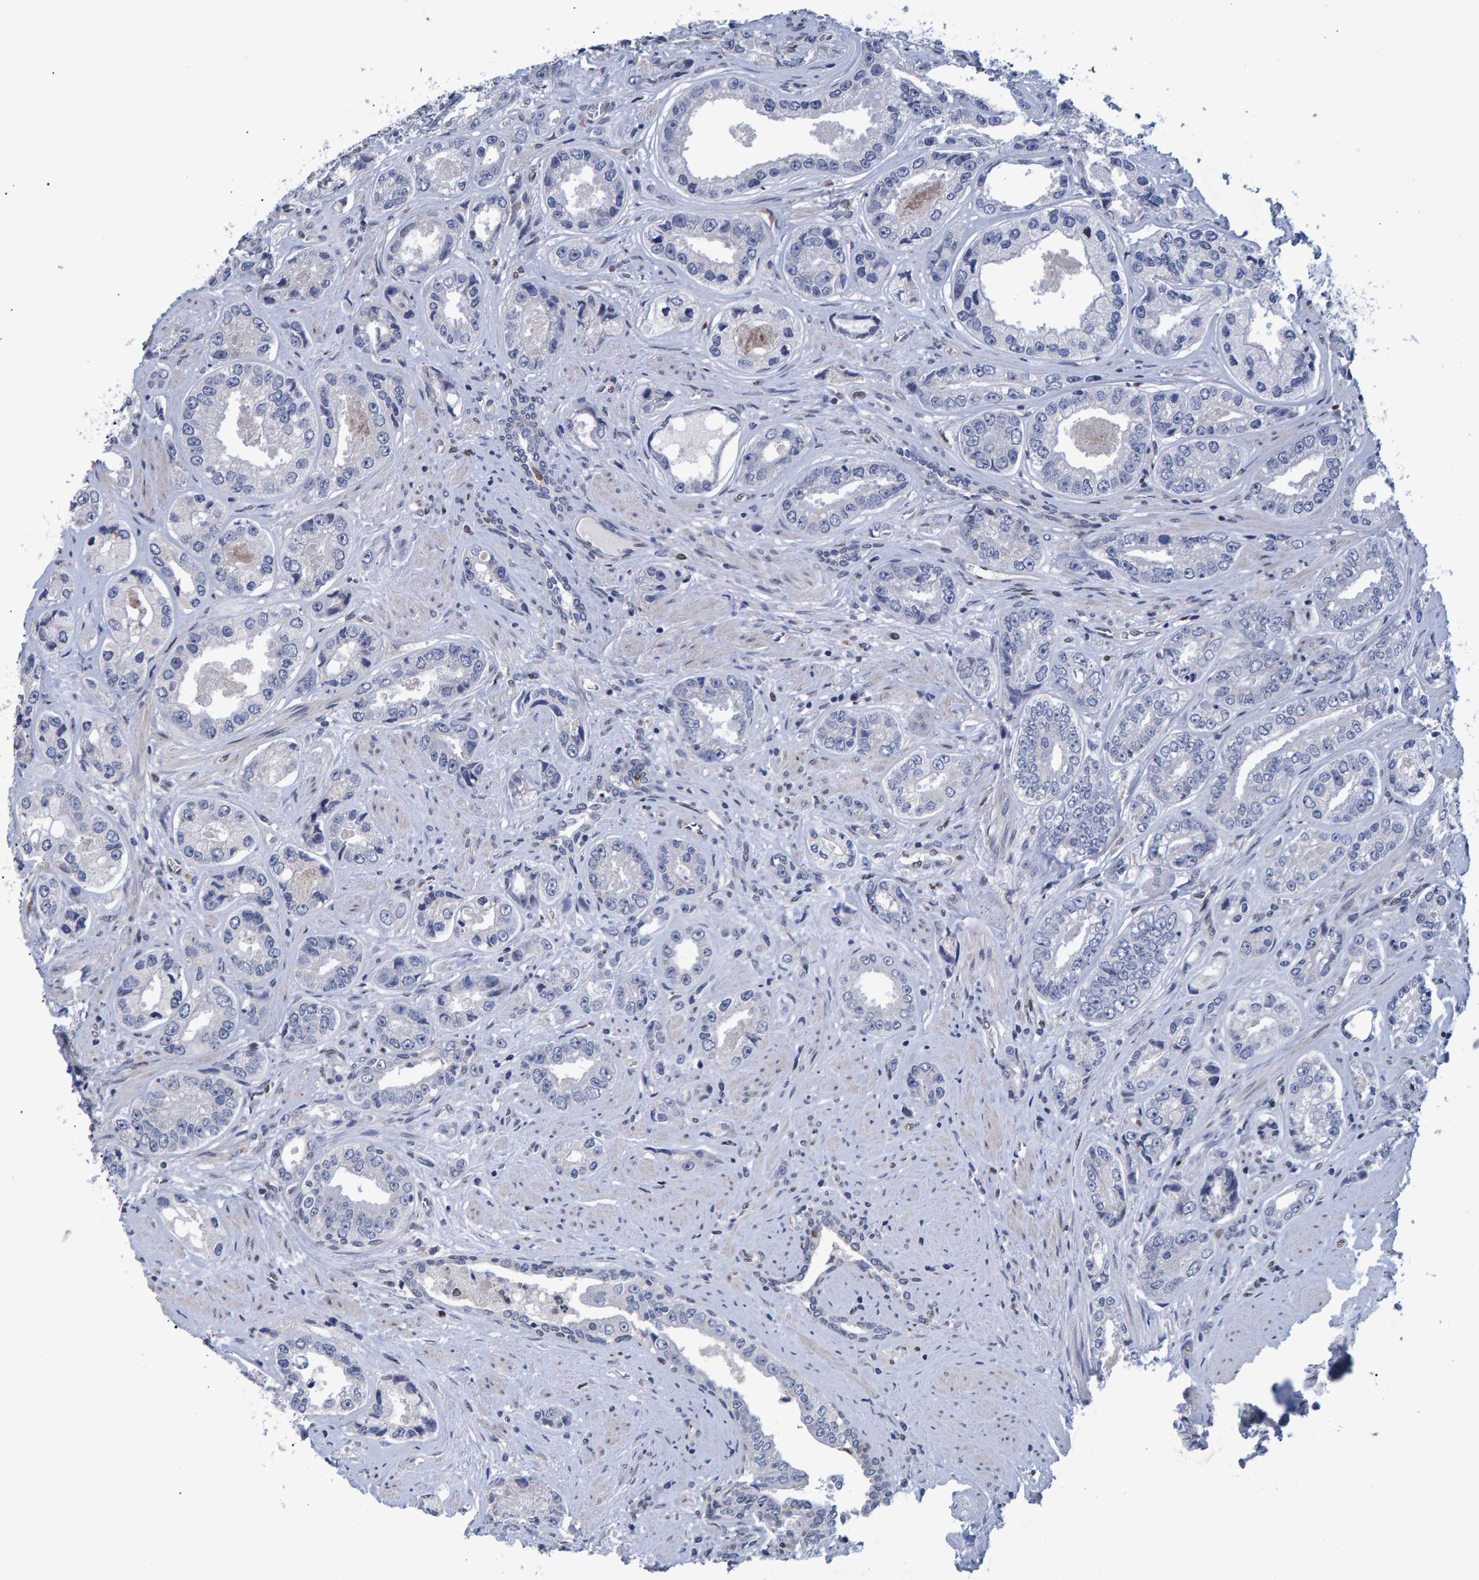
{"staining": {"intensity": "negative", "quantity": "none", "location": "none"}, "tissue": "prostate cancer", "cell_type": "Tumor cells", "image_type": "cancer", "snomed": [{"axis": "morphology", "description": "Adenocarcinoma, High grade"}, {"axis": "topography", "description": "Prostate"}], "caption": "This micrograph is of adenocarcinoma (high-grade) (prostate) stained with immunohistochemistry (IHC) to label a protein in brown with the nuclei are counter-stained blue. There is no positivity in tumor cells.", "gene": "QKI", "patient": {"sex": "male", "age": 61}}